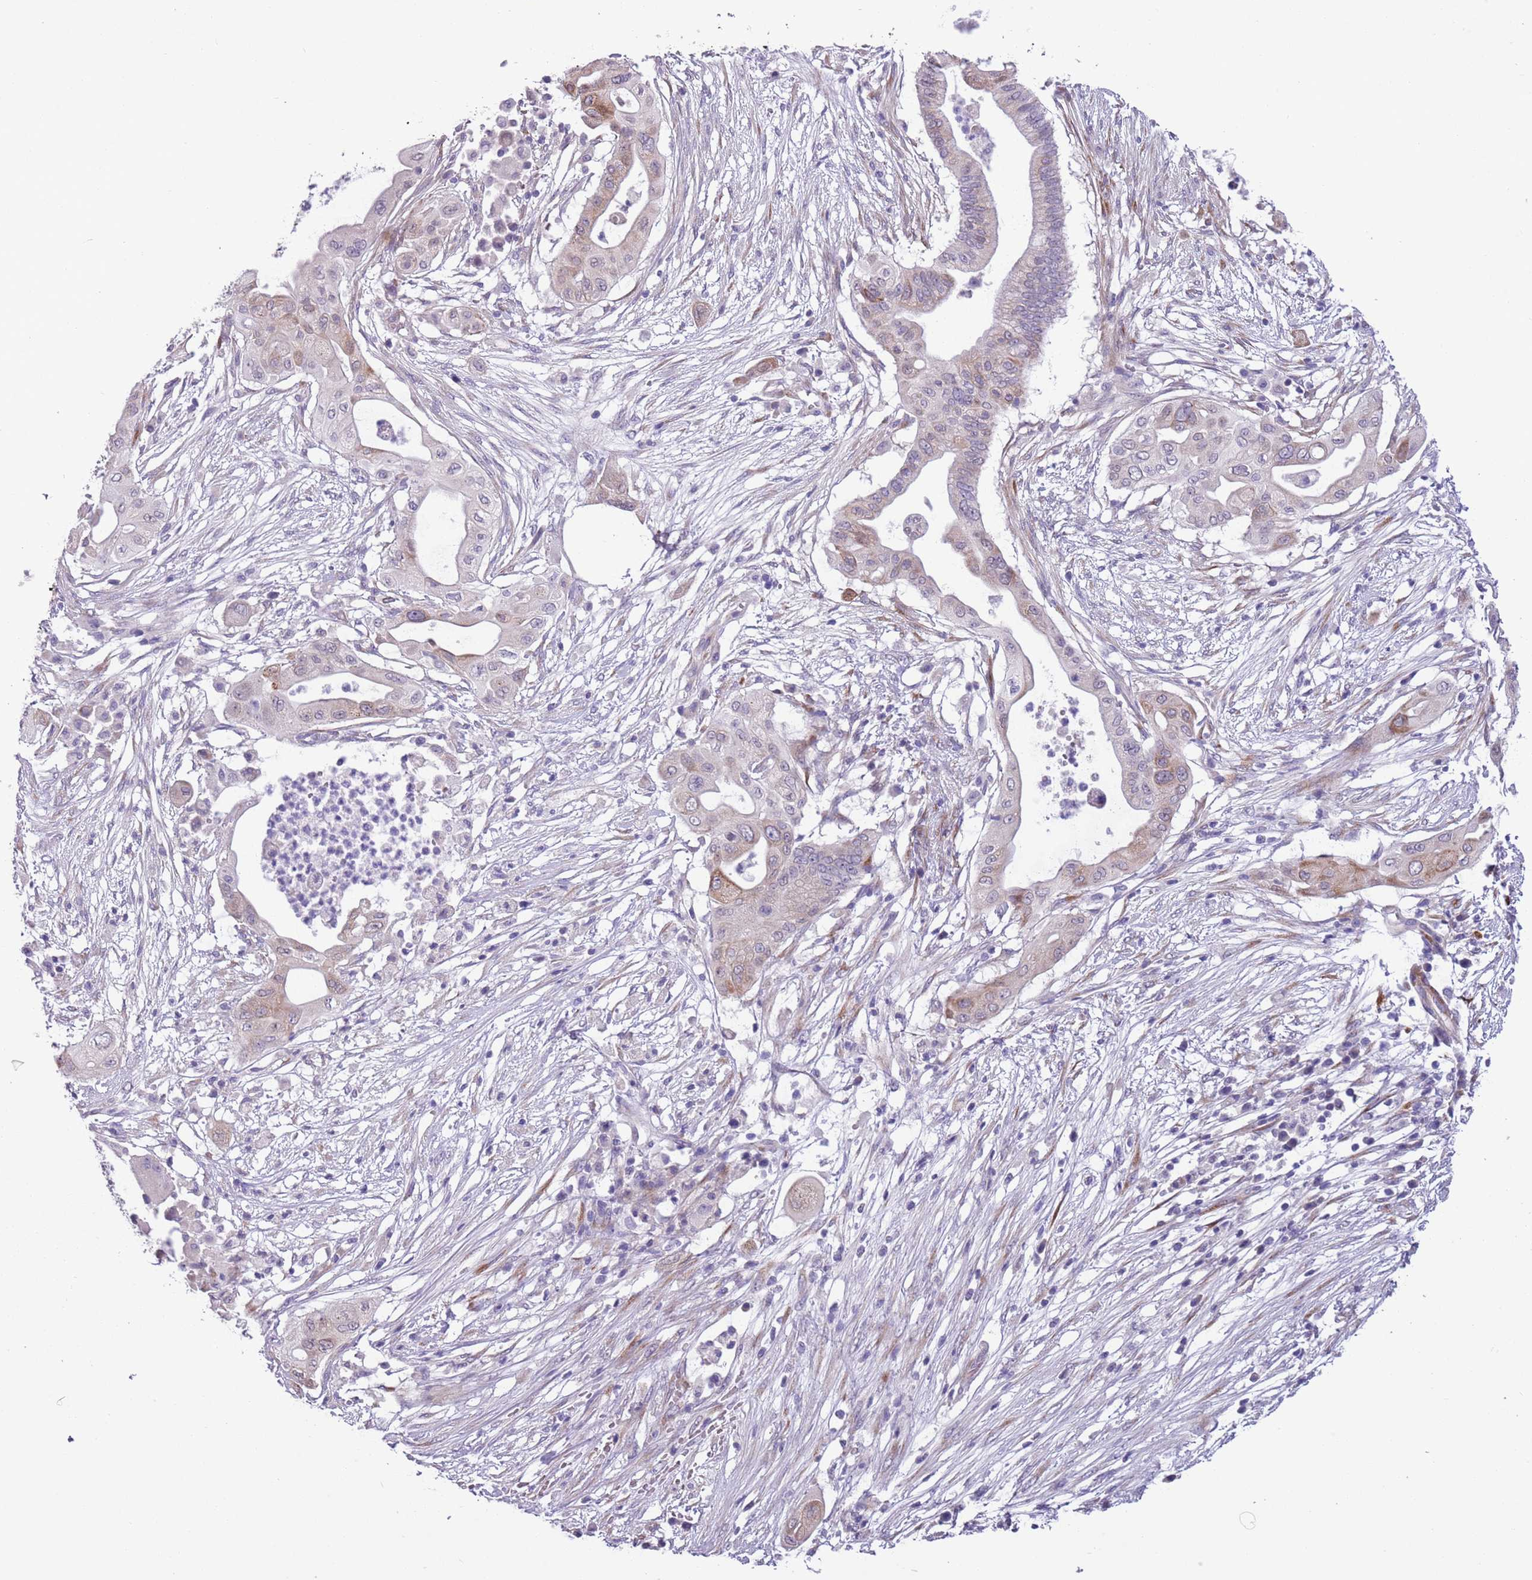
{"staining": {"intensity": "moderate", "quantity": "<25%", "location": "cytoplasmic/membranous"}, "tissue": "pancreatic cancer", "cell_type": "Tumor cells", "image_type": "cancer", "snomed": [{"axis": "morphology", "description": "Adenocarcinoma, NOS"}, {"axis": "topography", "description": "Pancreas"}], "caption": "Pancreatic adenocarcinoma tissue reveals moderate cytoplasmic/membranous positivity in approximately <25% of tumor cells, visualized by immunohistochemistry.", "gene": "MRPL32", "patient": {"sex": "male", "age": 68}}